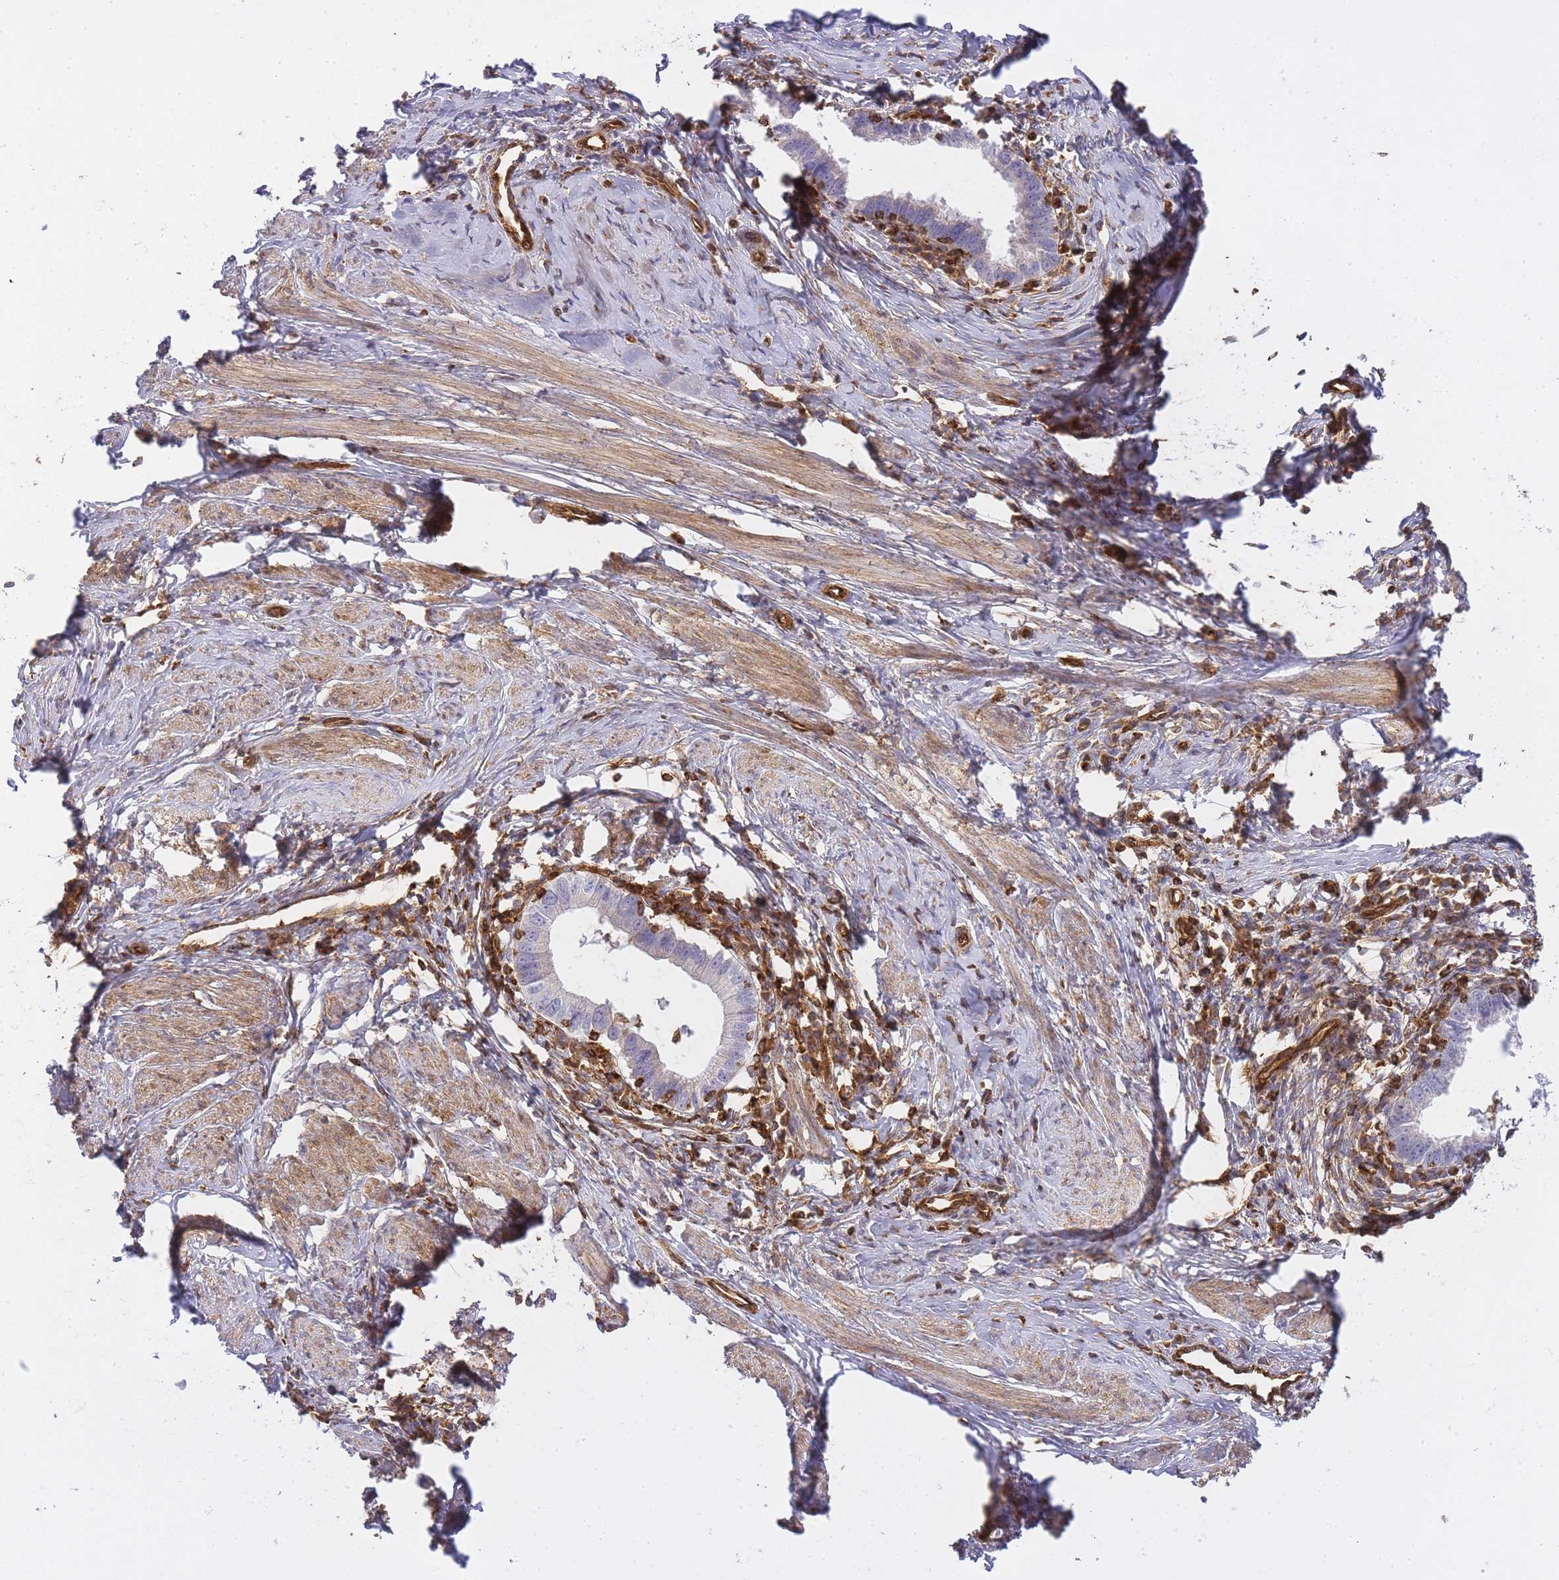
{"staining": {"intensity": "negative", "quantity": "none", "location": "none"}, "tissue": "cervical cancer", "cell_type": "Tumor cells", "image_type": "cancer", "snomed": [{"axis": "morphology", "description": "Adenocarcinoma, NOS"}, {"axis": "topography", "description": "Cervix"}], "caption": "Cervical cancer (adenocarcinoma) was stained to show a protein in brown. There is no significant positivity in tumor cells.", "gene": "MSN", "patient": {"sex": "female", "age": 36}}